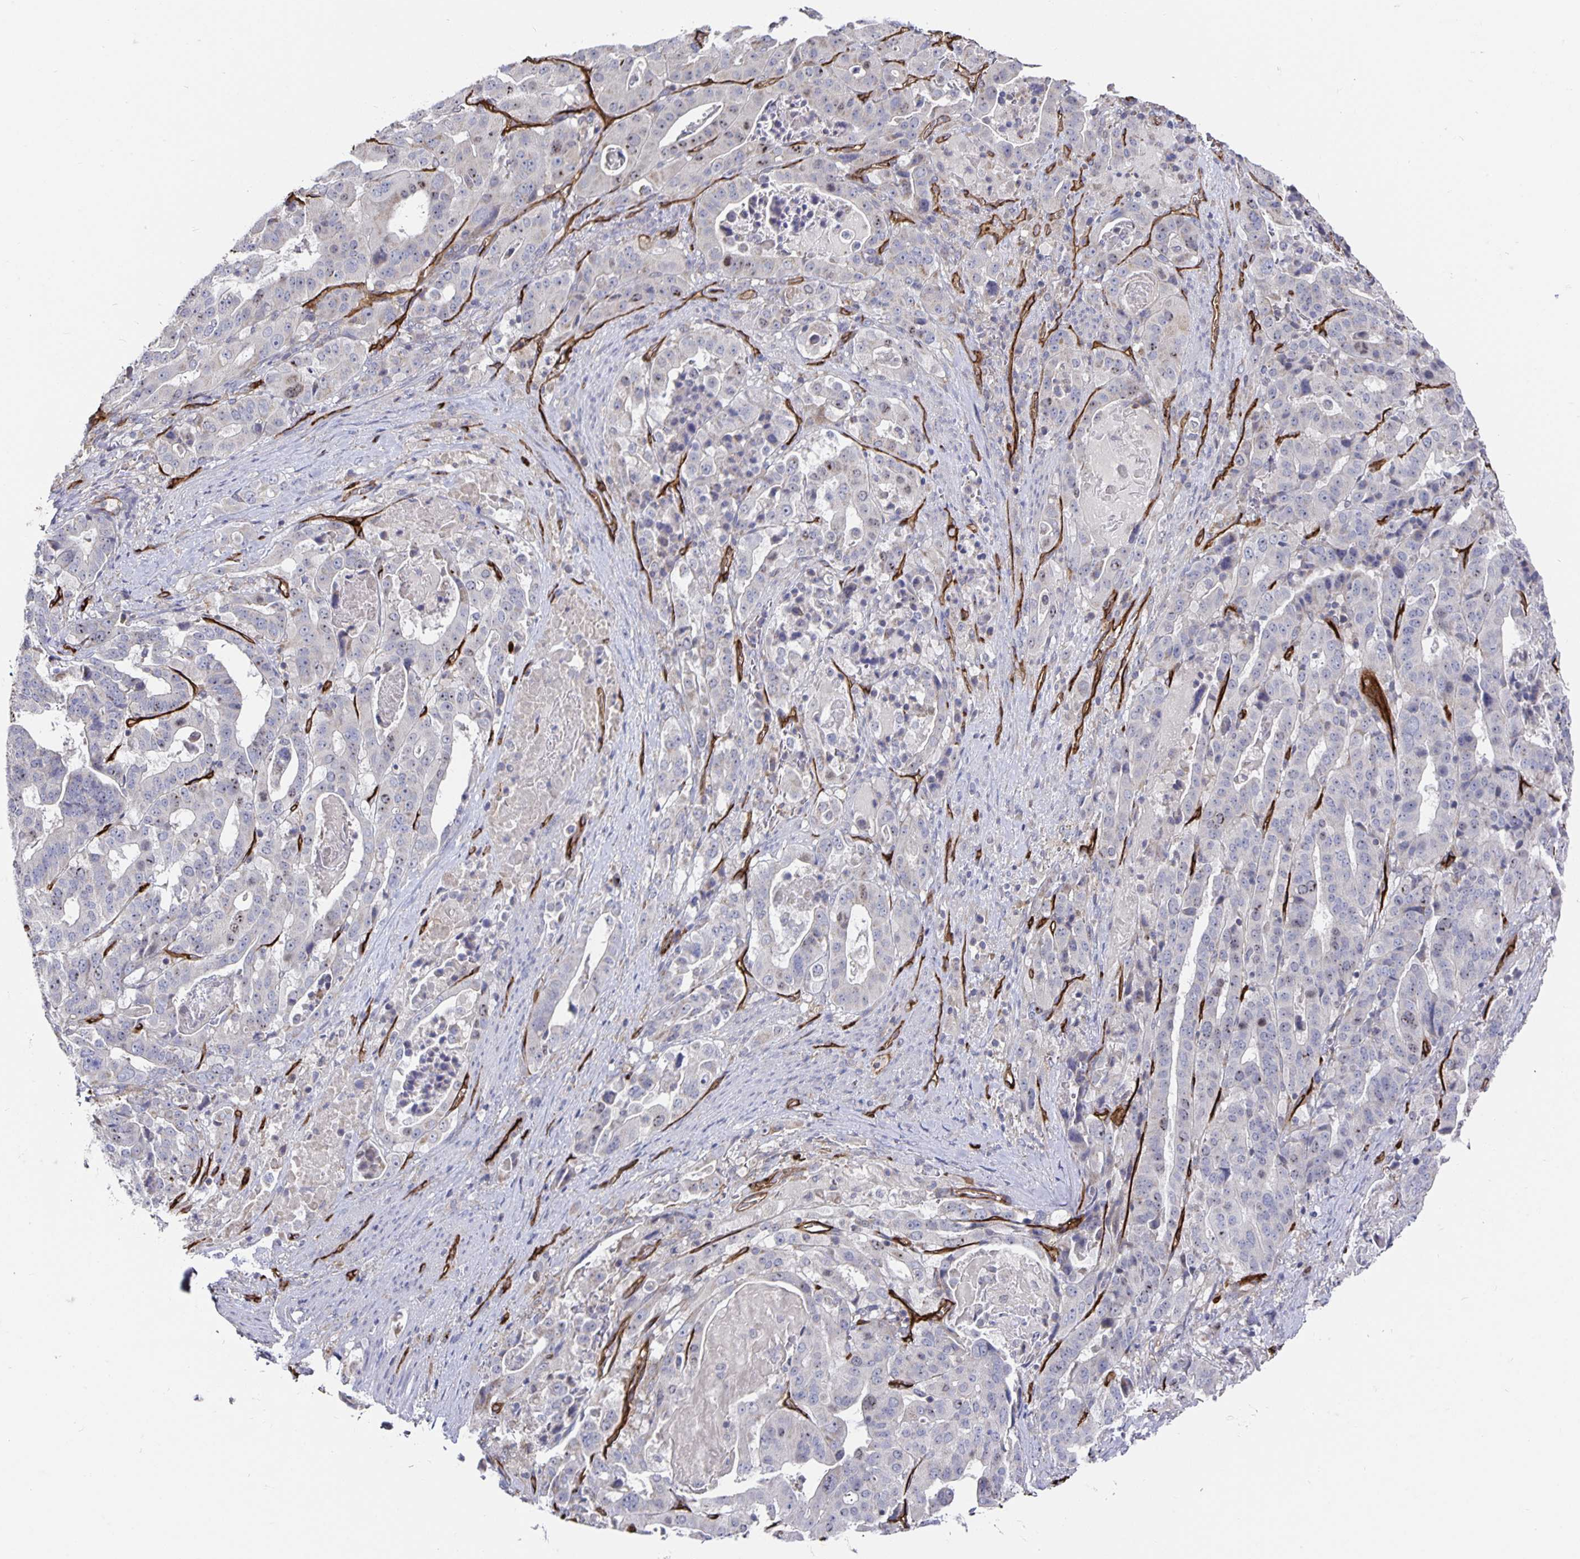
{"staining": {"intensity": "negative", "quantity": "none", "location": "none"}, "tissue": "stomach cancer", "cell_type": "Tumor cells", "image_type": "cancer", "snomed": [{"axis": "morphology", "description": "Adenocarcinoma, NOS"}, {"axis": "topography", "description": "Stomach"}], "caption": "The micrograph reveals no staining of tumor cells in stomach adenocarcinoma. (DAB (3,3'-diaminobenzidine) immunohistochemistry (IHC) with hematoxylin counter stain).", "gene": "PODXL", "patient": {"sex": "male", "age": 48}}